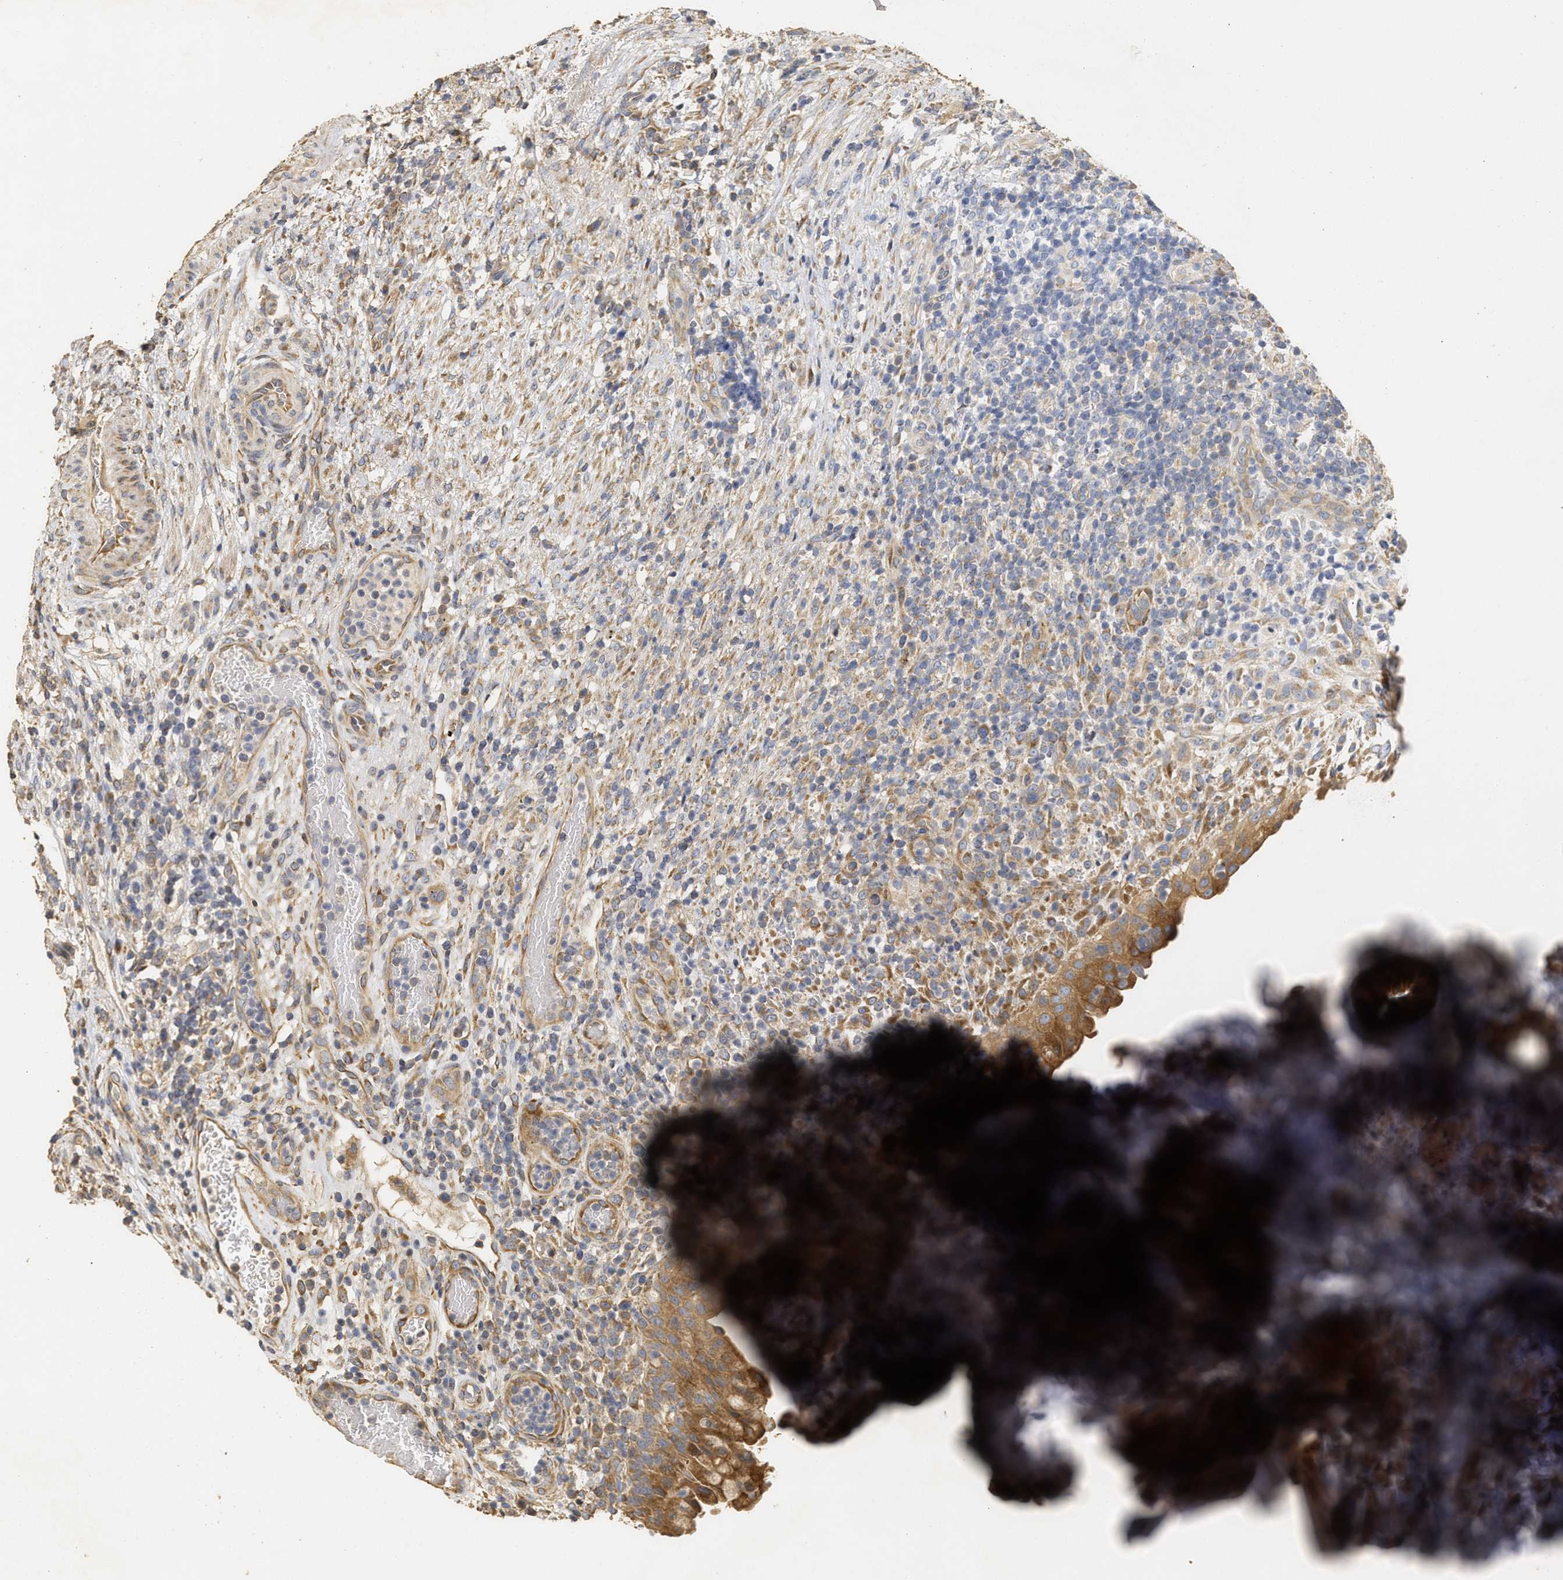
{"staining": {"intensity": "moderate", "quantity": ">75%", "location": "cytoplasmic/membranous"}, "tissue": "urothelial cancer", "cell_type": "Tumor cells", "image_type": "cancer", "snomed": [{"axis": "morphology", "description": "Urothelial carcinoma, Low grade"}, {"axis": "topography", "description": "Urinary bladder"}], "caption": "Immunohistochemical staining of human urothelial cancer displays medium levels of moderate cytoplasmic/membranous expression in approximately >75% of tumor cells.", "gene": "NAV1", "patient": {"sex": "female", "age": 75}}